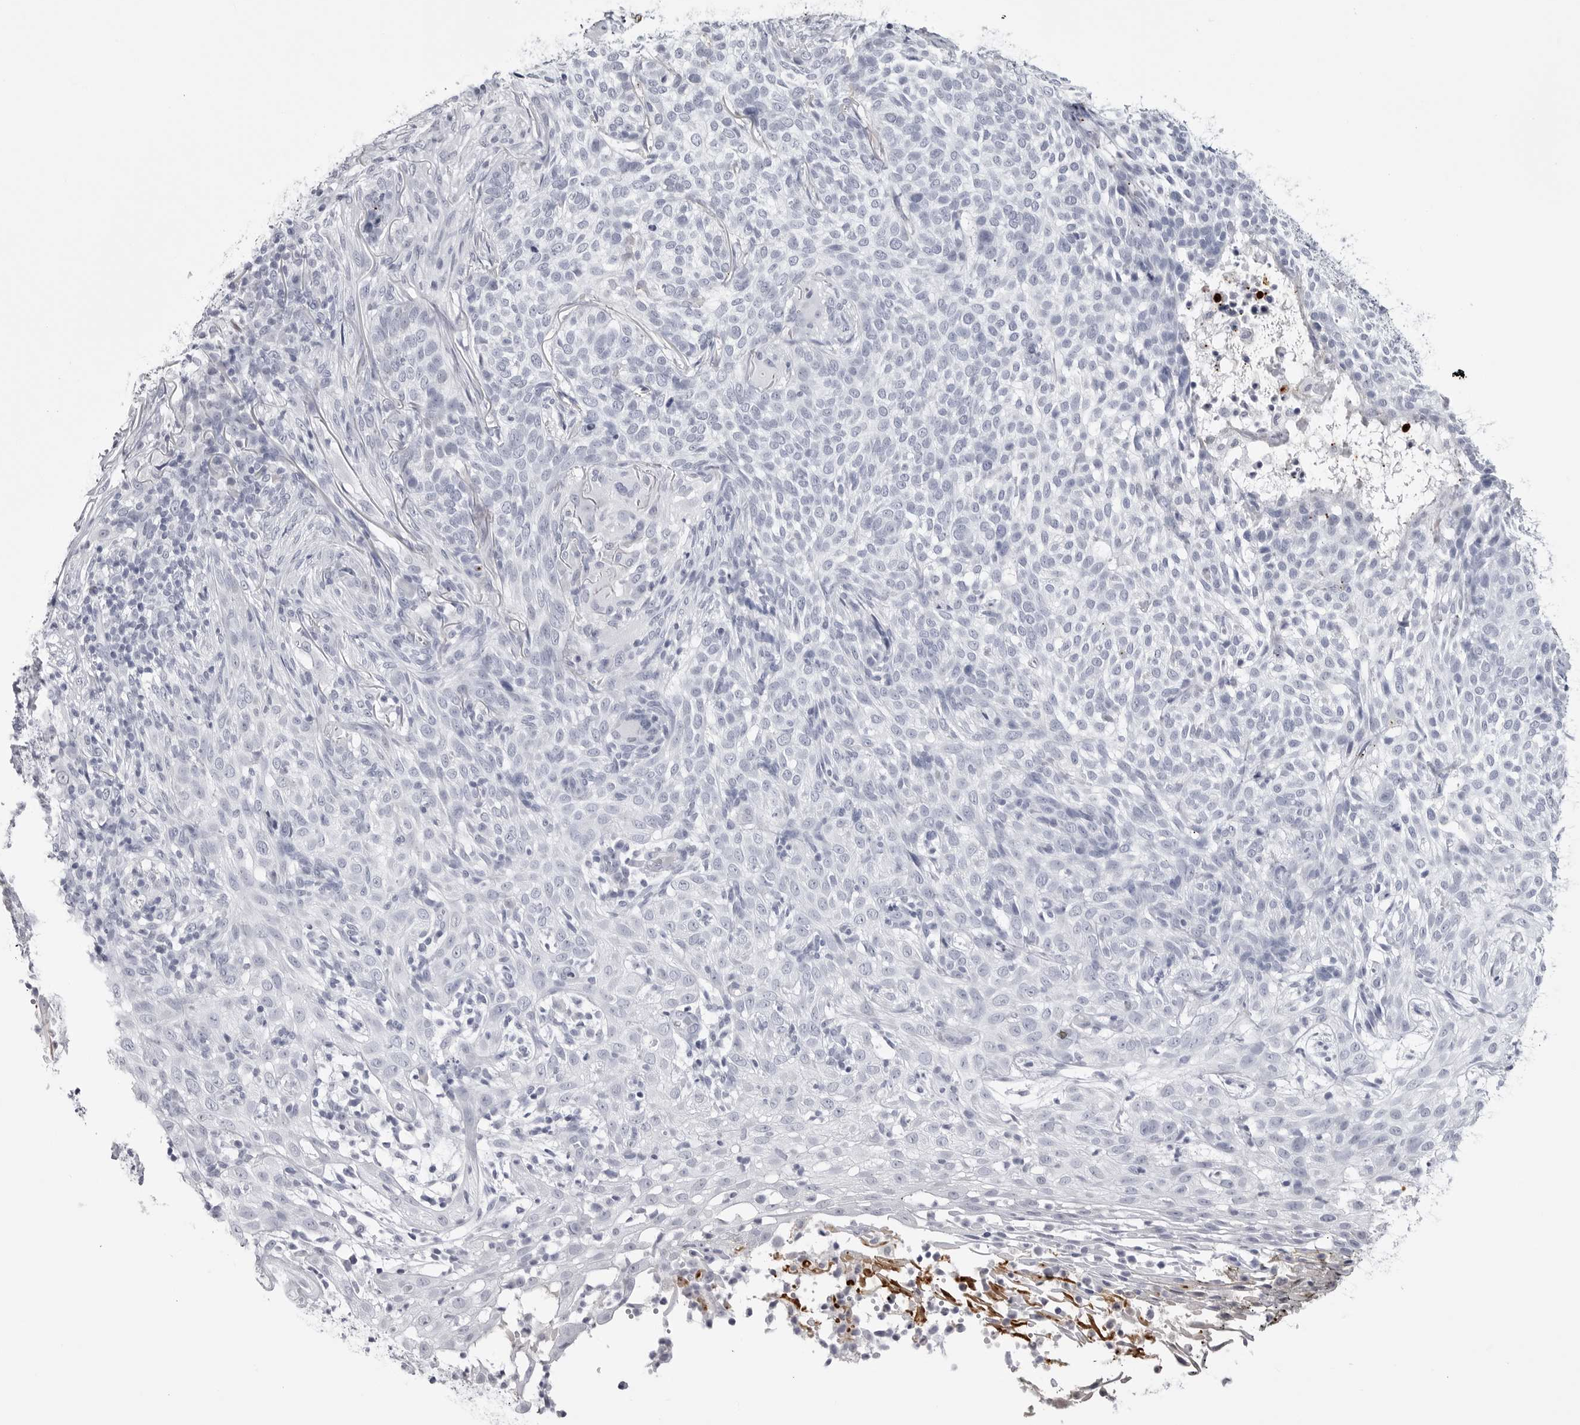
{"staining": {"intensity": "negative", "quantity": "none", "location": "none"}, "tissue": "skin cancer", "cell_type": "Tumor cells", "image_type": "cancer", "snomed": [{"axis": "morphology", "description": "Basal cell carcinoma"}, {"axis": "topography", "description": "Skin"}], "caption": "The immunohistochemistry (IHC) histopathology image has no significant expression in tumor cells of skin basal cell carcinoma tissue.", "gene": "COL26A1", "patient": {"sex": "female", "age": 64}}